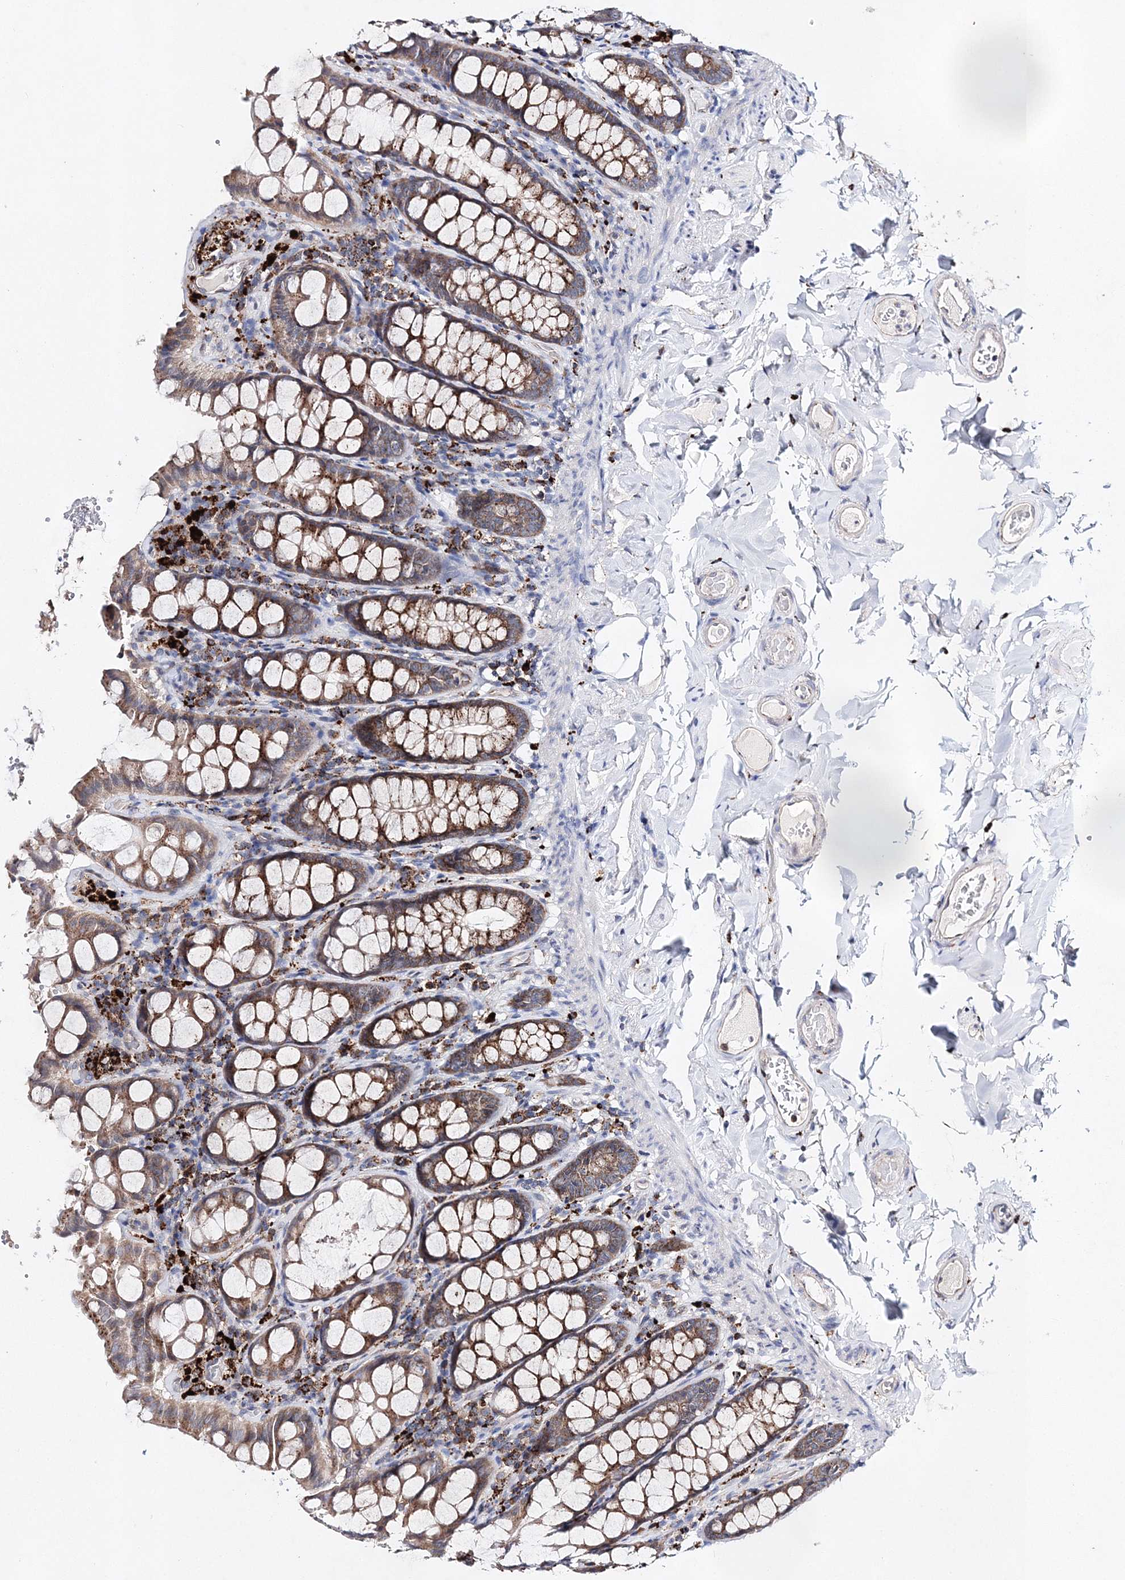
{"staining": {"intensity": "weak", "quantity": ">75%", "location": "cytoplasmic/membranous"}, "tissue": "colon", "cell_type": "Endothelial cells", "image_type": "normal", "snomed": [{"axis": "morphology", "description": "Normal tissue, NOS"}, {"axis": "topography", "description": "Colon"}, {"axis": "topography", "description": "Peripheral nerve tissue"}], "caption": "A high-resolution histopathology image shows IHC staining of benign colon, which exhibits weak cytoplasmic/membranous positivity in about >75% of endothelial cells.", "gene": "C3orf38", "patient": {"sex": "female", "age": 61}}